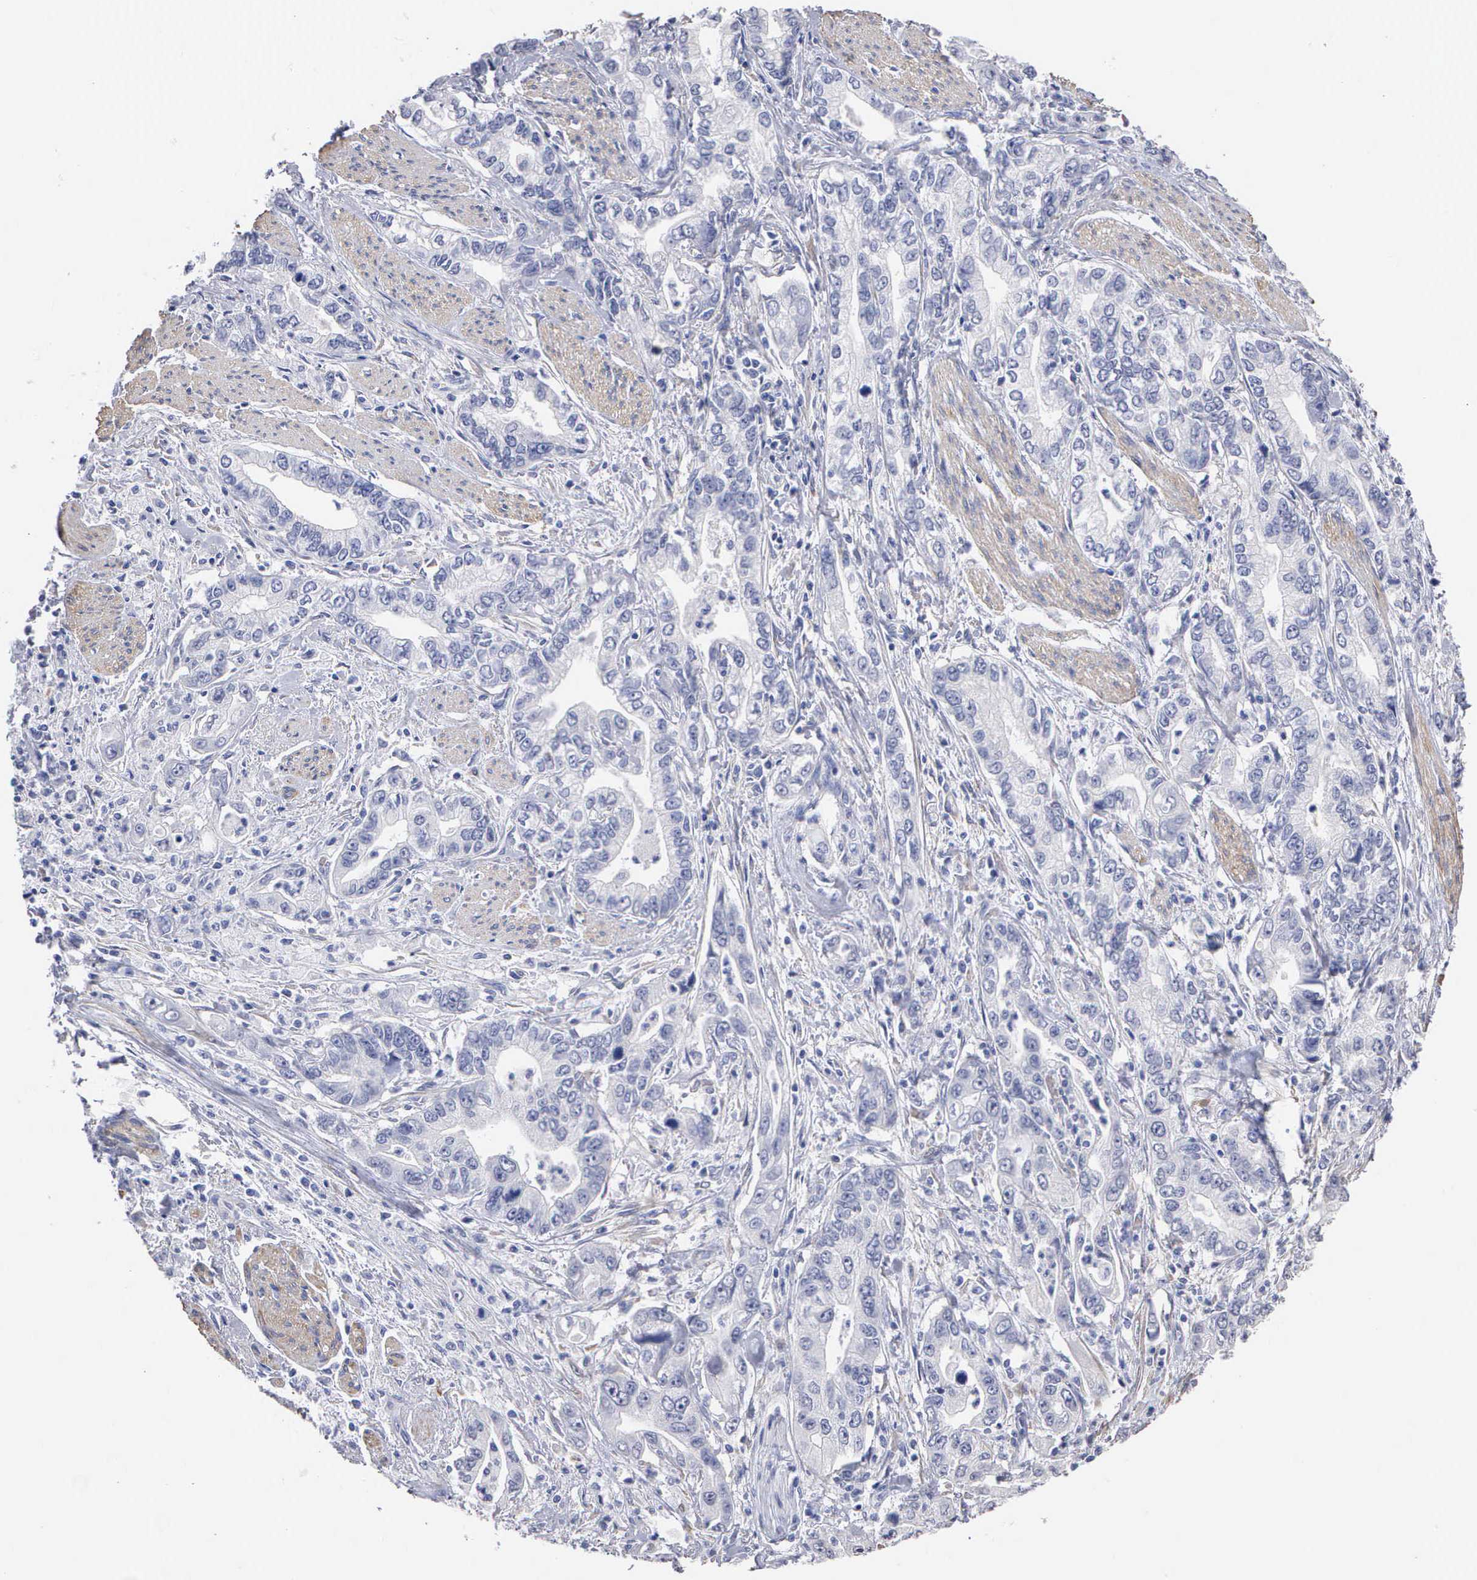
{"staining": {"intensity": "negative", "quantity": "none", "location": "none"}, "tissue": "stomach cancer", "cell_type": "Tumor cells", "image_type": "cancer", "snomed": [{"axis": "morphology", "description": "Adenocarcinoma, NOS"}, {"axis": "topography", "description": "Pancreas"}, {"axis": "topography", "description": "Stomach, upper"}], "caption": "There is no significant positivity in tumor cells of adenocarcinoma (stomach). (DAB immunohistochemistry (IHC) with hematoxylin counter stain).", "gene": "ELFN2", "patient": {"sex": "male", "age": 77}}